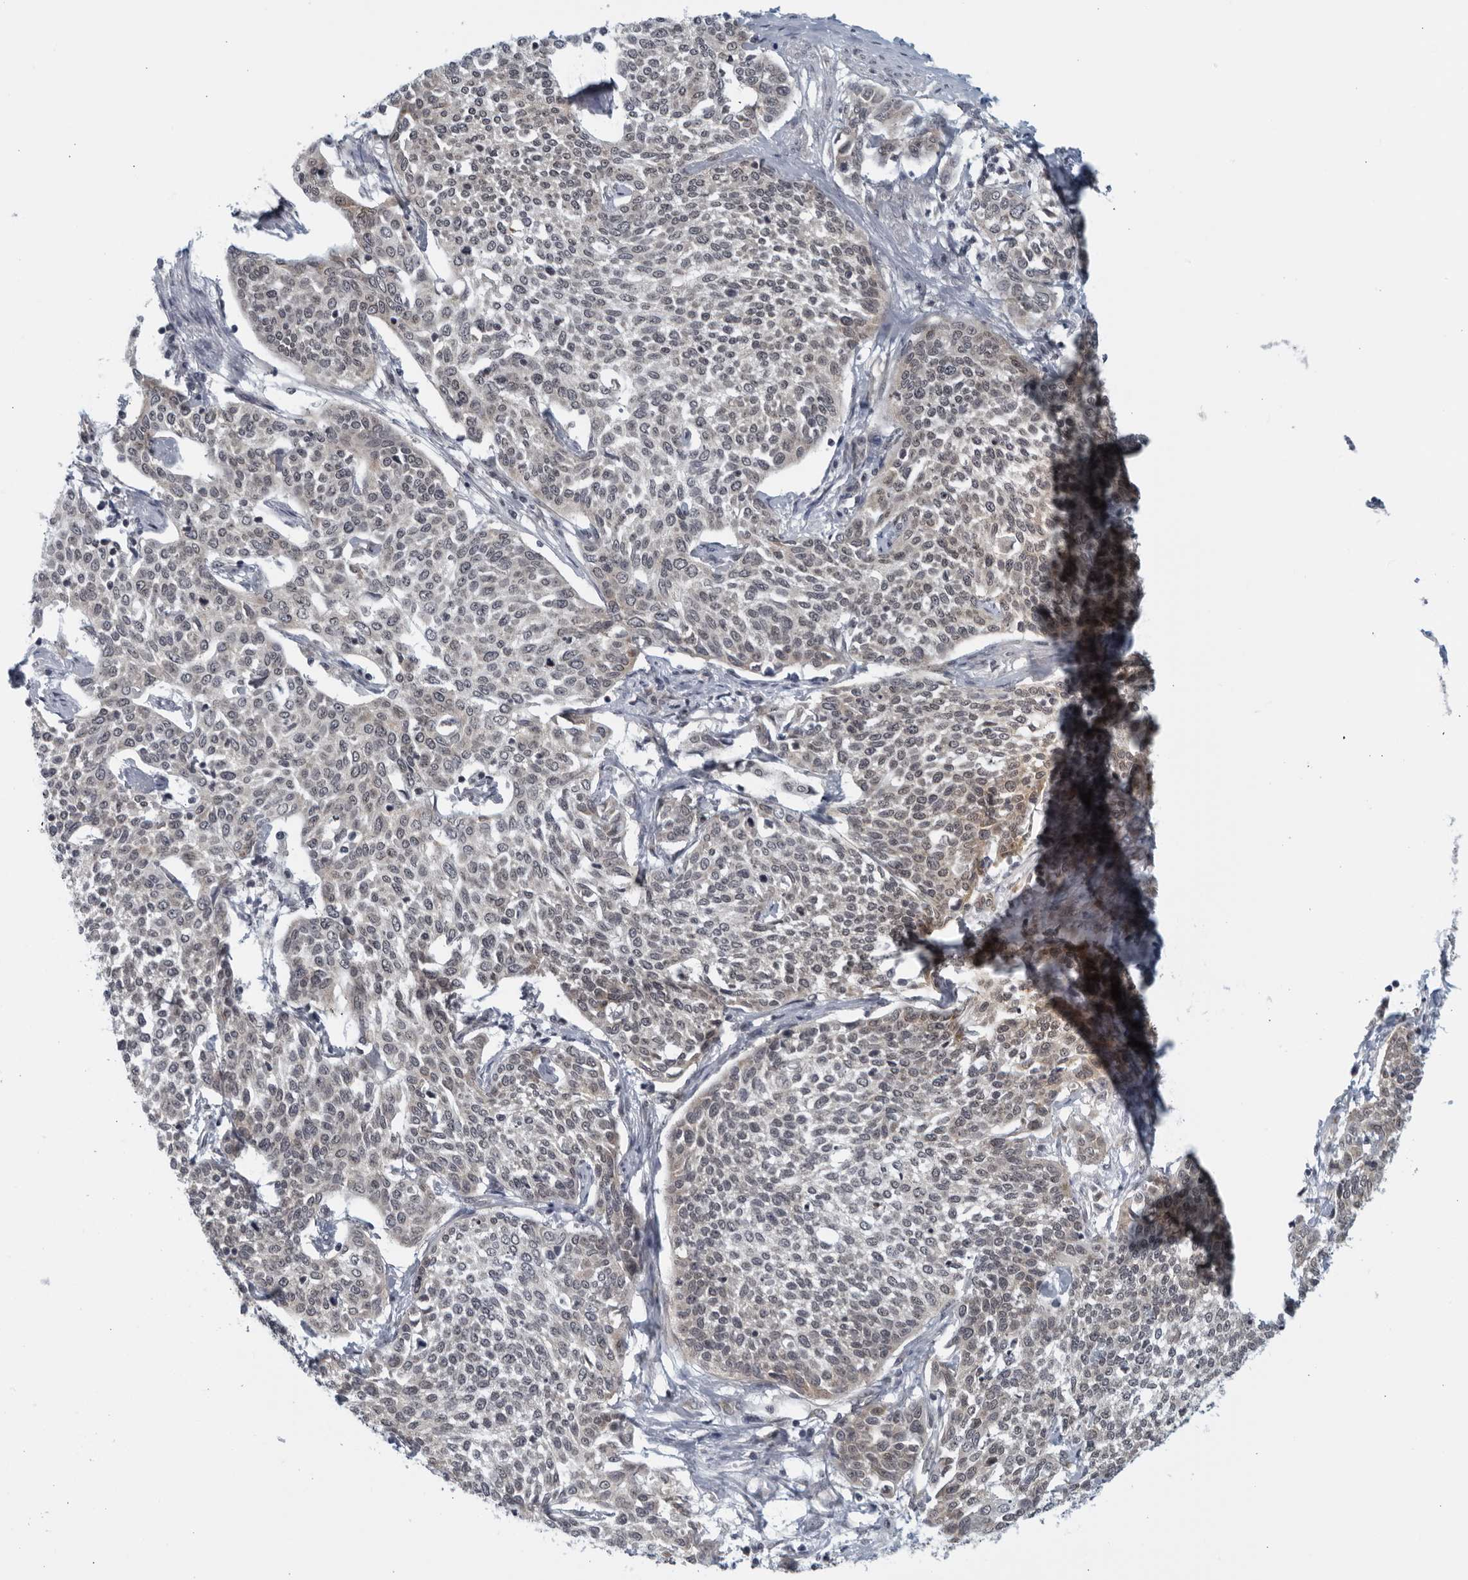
{"staining": {"intensity": "weak", "quantity": "<25%", "location": "cytoplasmic/membranous"}, "tissue": "cervical cancer", "cell_type": "Tumor cells", "image_type": "cancer", "snomed": [{"axis": "morphology", "description": "Squamous cell carcinoma, NOS"}, {"axis": "topography", "description": "Cervix"}], "caption": "This is a micrograph of immunohistochemistry staining of cervical squamous cell carcinoma, which shows no expression in tumor cells.", "gene": "RC3H1", "patient": {"sex": "female", "age": 34}}